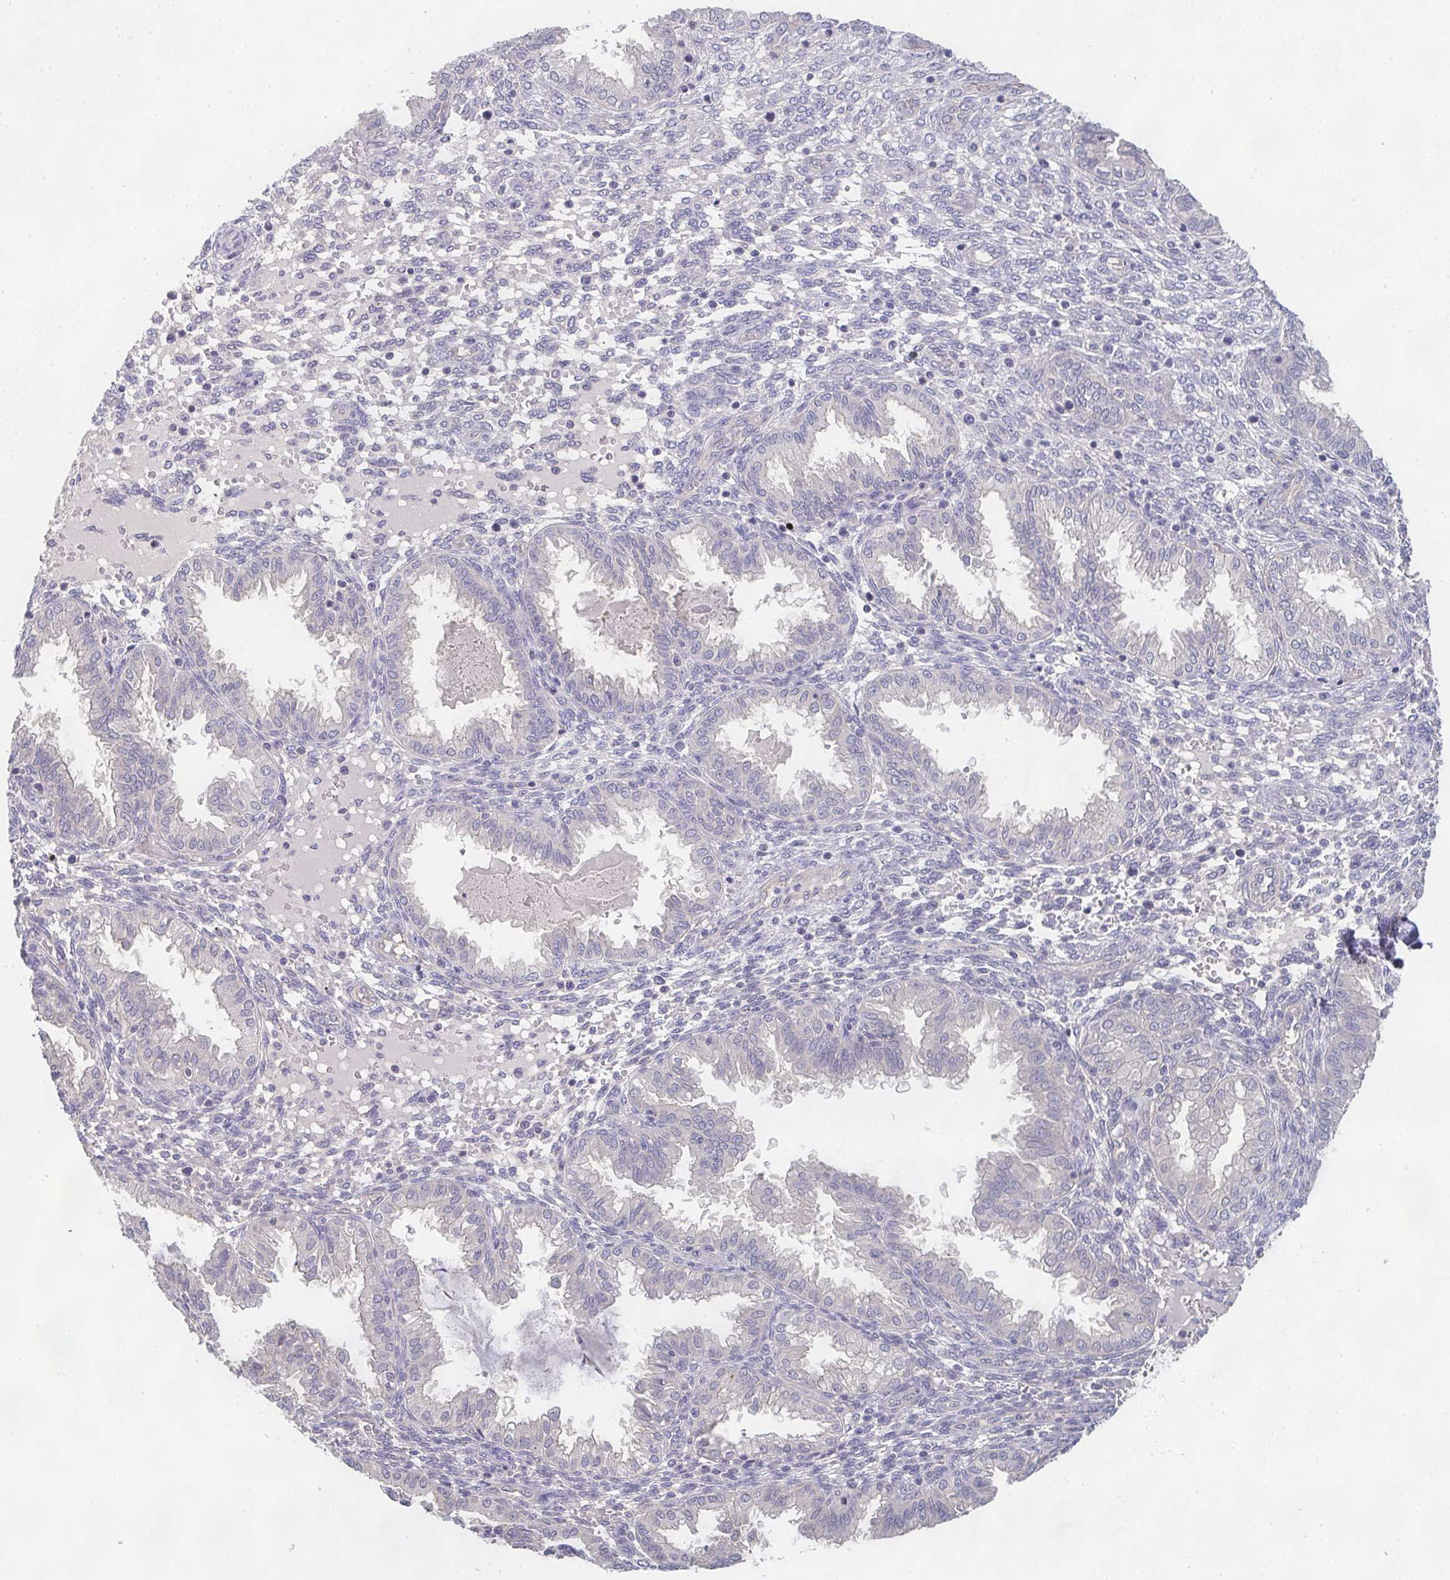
{"staining": {"intensity": "negative", "quantity": "none", "location": "none"}, "tissue": "endometrium", "cell_type": "Cells in endometrial stroma", "image_type": "normal", "snomed": [{"axis": "morphology", "description": "Normal tissue, NOS"}, {"axis": "topography", "description": "Endometrium"}], "caption": "Immunohistochemistry (IHC) image of benign endometrium: human endometrium stained with DAB shows no significant protein expression in cells in endometrial stroma. (DAB (3,3'-diaminobenzidine) immunohistochemistry (IHC), high magnification).", "gene": "CHMP5", "patient": {"sex": "female", "age": 33}}